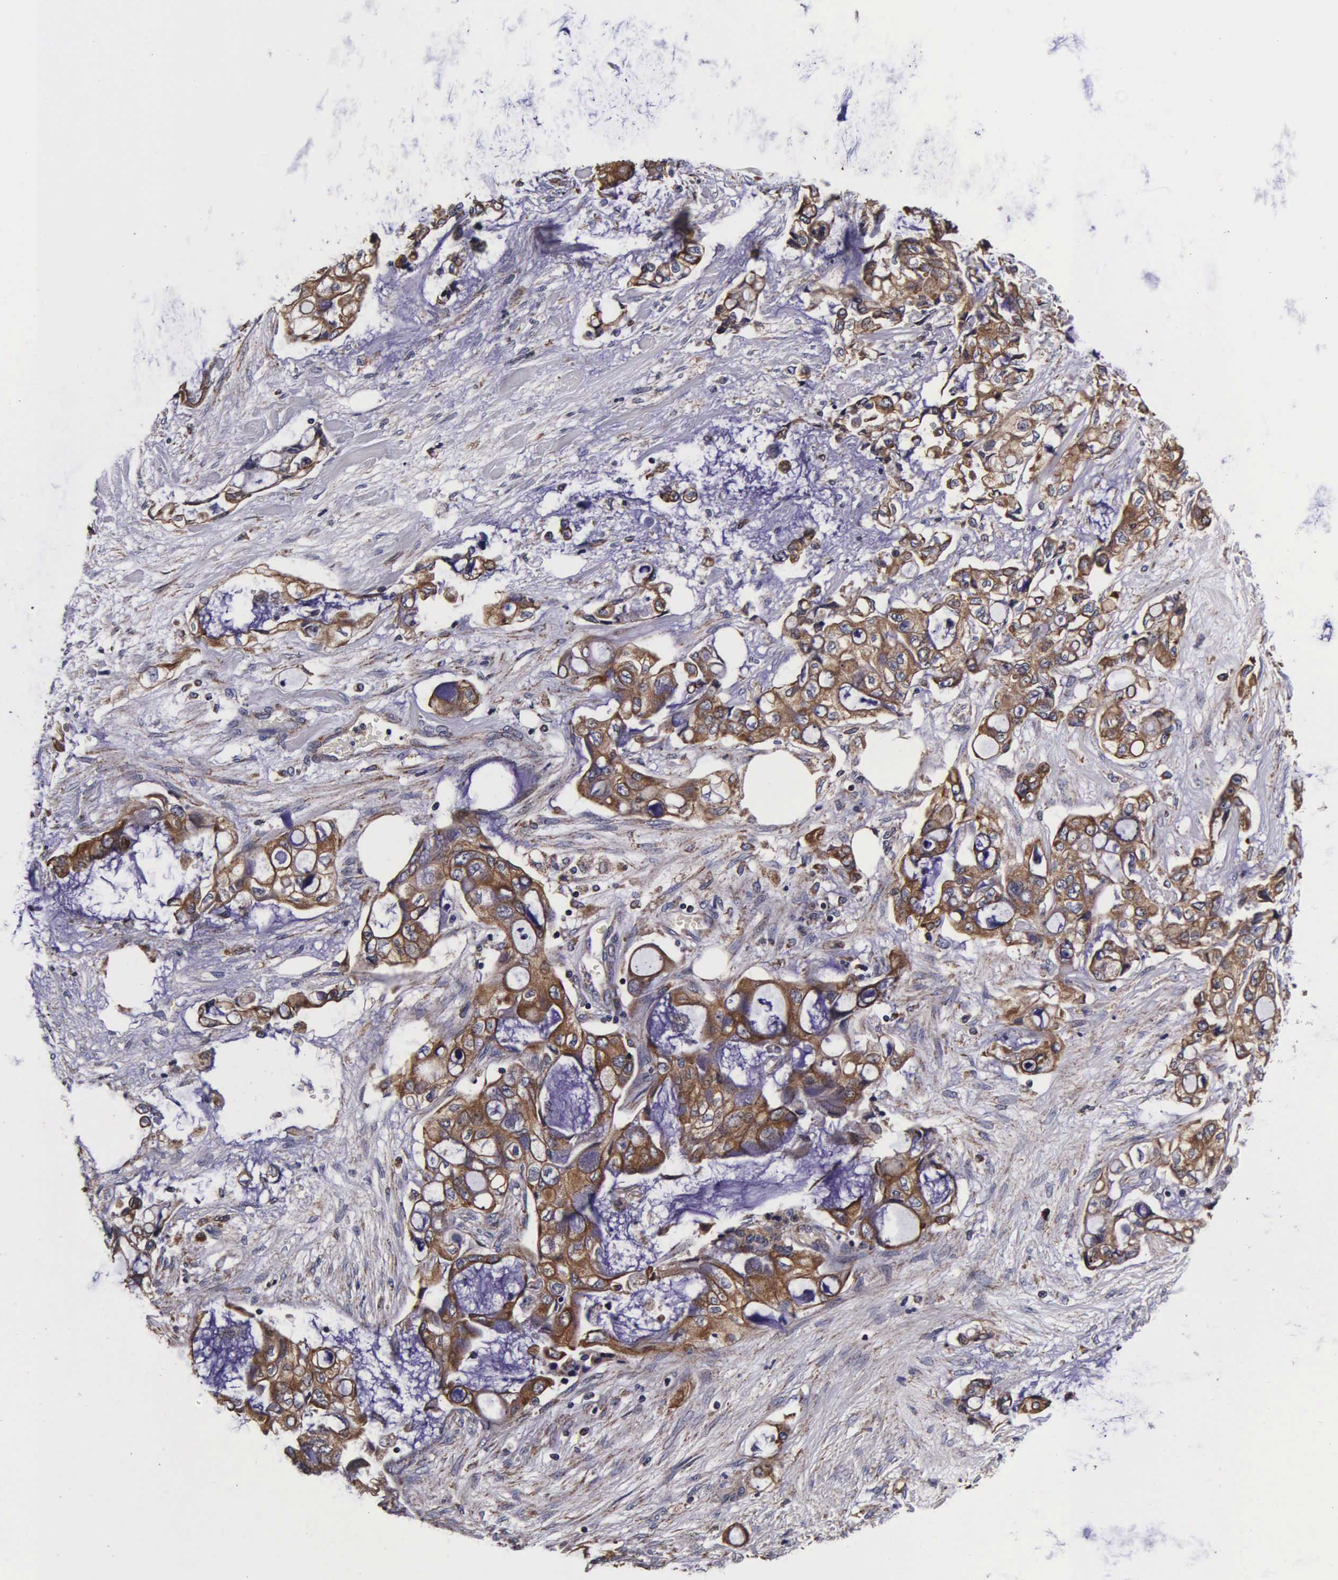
{"staining": {"intensity": "moderate", "quantity": ">75%", "location": "cytoplasmic/membranous"}, "tissue": "pancreatic cancer", "cell_type": "Tumor cells", "image_type": "cancer", "snomed": [{"axis": "morphology", "description": "Adenocarcinoma, NOS"}, {"axis": "topography", "description": "Pancreas"}], "caption": "Protein staining reveals moderate cytoplasmic/membranous staining in approximately >75% of tumor cells in adenocarcinoma (pancreatic). The staining was performed using DAB (3,3'-diaminobenzidine), with brown indicating positive protein expression. Nuclei are stained blue with hematoxylin.", "gene": "PSMA3", "patient": {"sex": "female", "age": 70}}